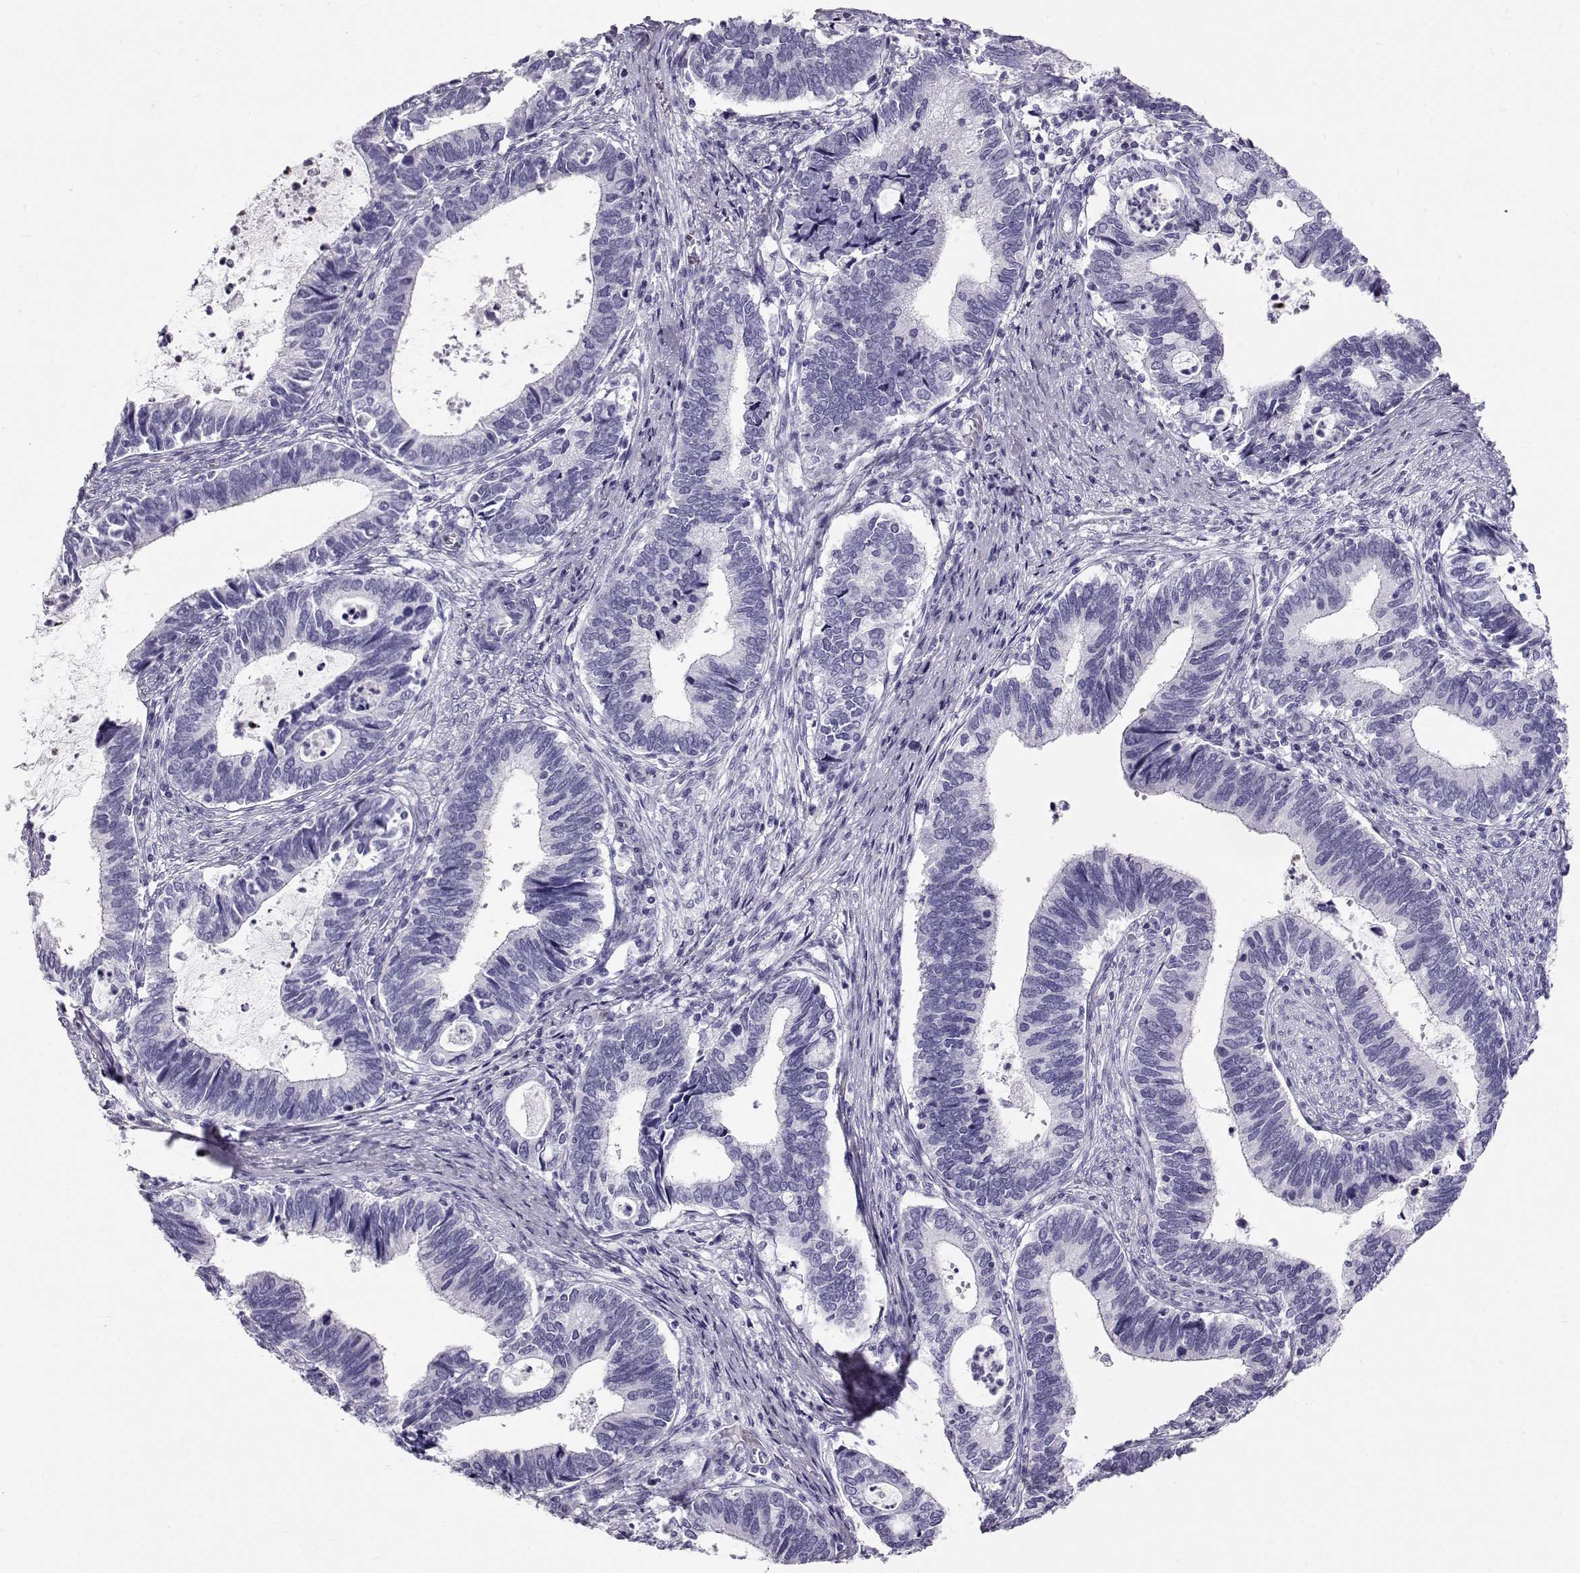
{"staining": {"intensity": "negative", "quantity": "none", "location": "none"}, "tissue": "cervical cancer", "cell_type": "Tumor cells", "image_type": "cancer", "snomed": [{"axis": "morphology", "description": "Adenocarcinoma, NOS"}, {"axis": "topography", "description": "Cervix"}], "caption": "Immunohistochemistry of cervical adenocarcinoma demonstrates no positivity in tumor cells.", "gene": "RD3", "patient": {"sex": "female", "age": 42}}